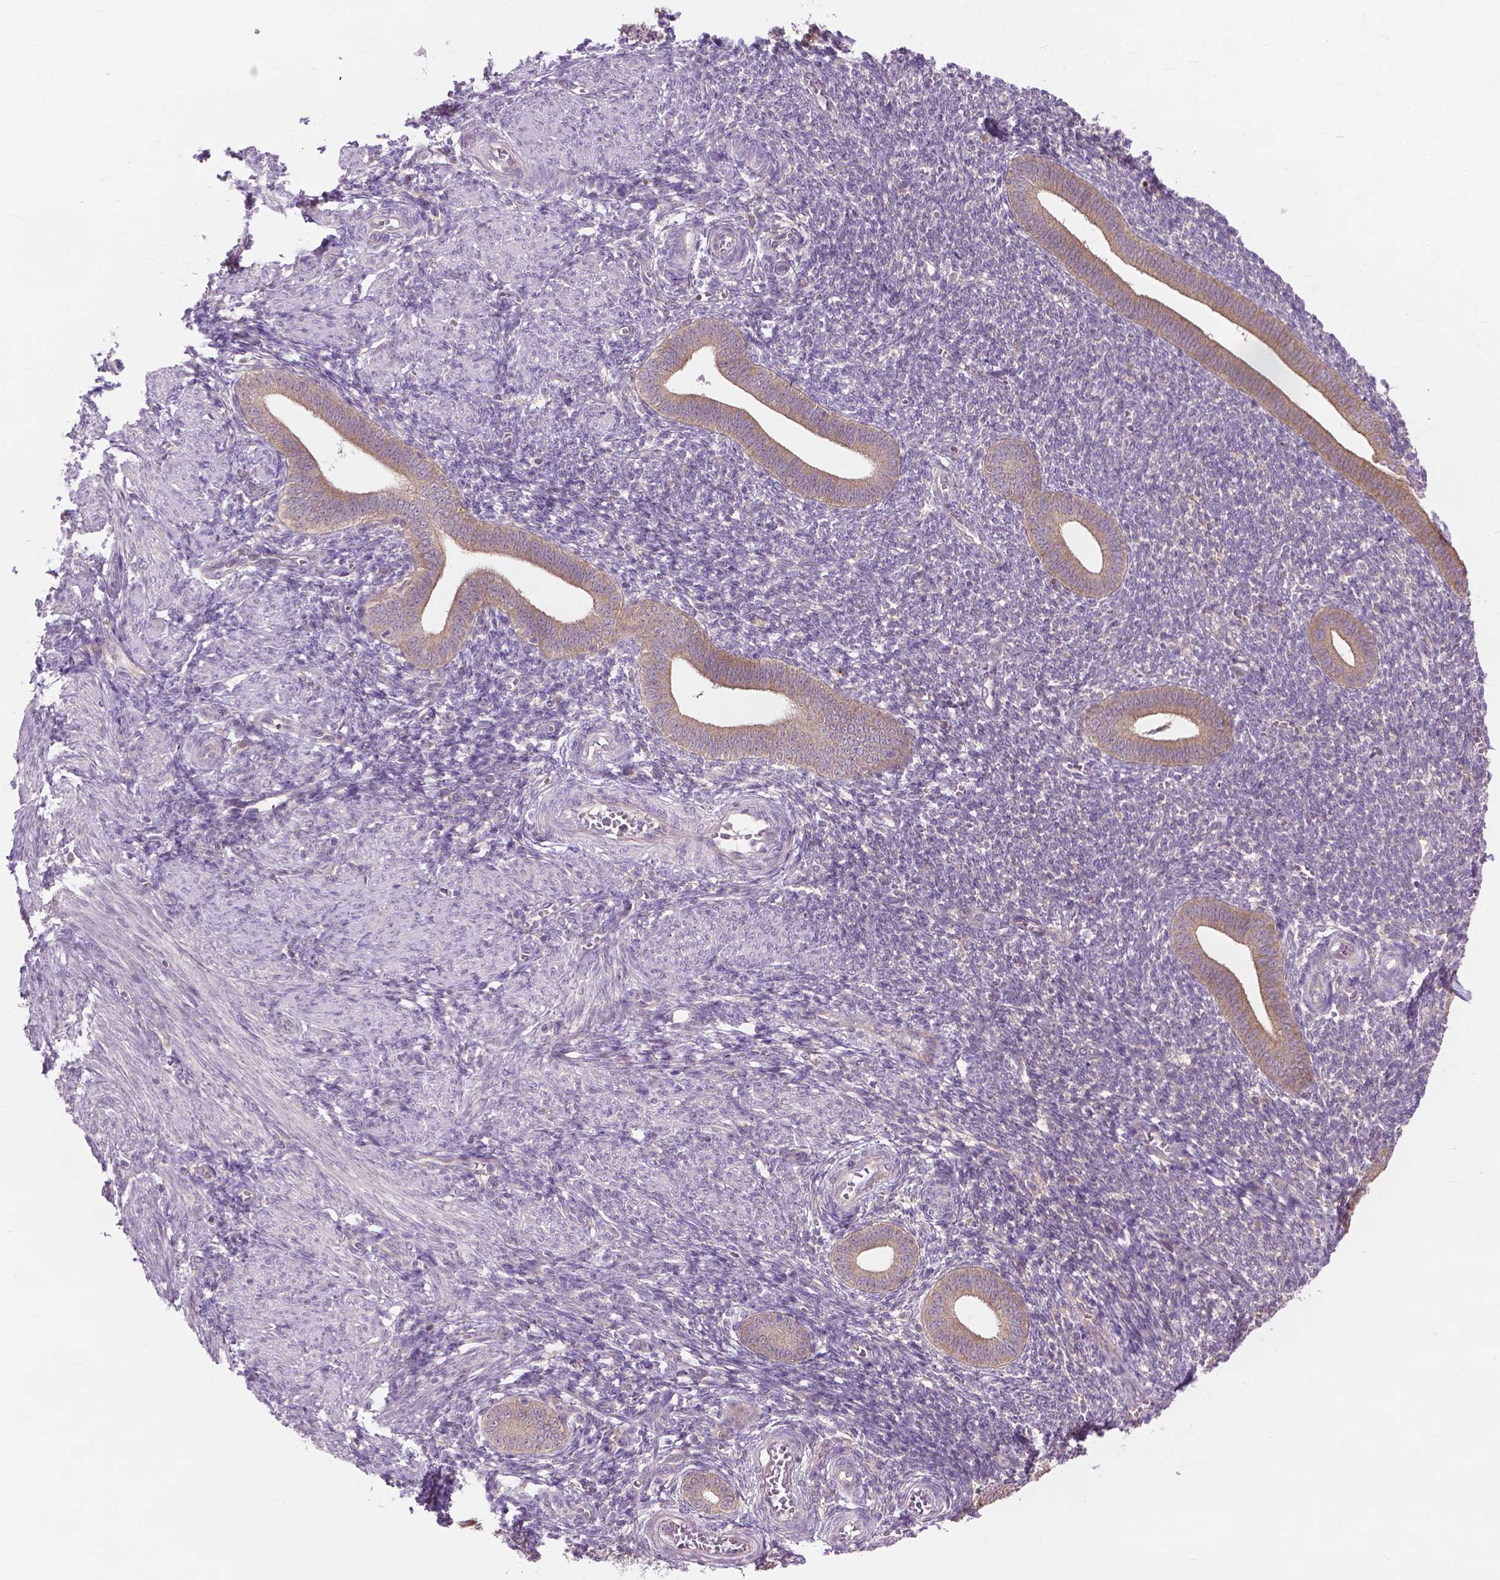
{"staining": {"intensity": "negative", "quantity": "none", "location": "none"}, "tissue": "endometrium", "cell_type": "Cells in endometrial stroma", "image_type": "normal", "snomed": [{"axis": "morphology", "description": "Normal tissue, NOS"}, {"axis": "topography", "description": "Endometrium"}], "caption": "A histopathology image of endometrium stained for a protein reveals no brown staining in cells in endometrial stroma. (DAB (3,3'-diaminobenzidine) IHC with hematoxylin counter stain).", "gene": "MZT1", "patient": {"sex": "female", "age": 25}}